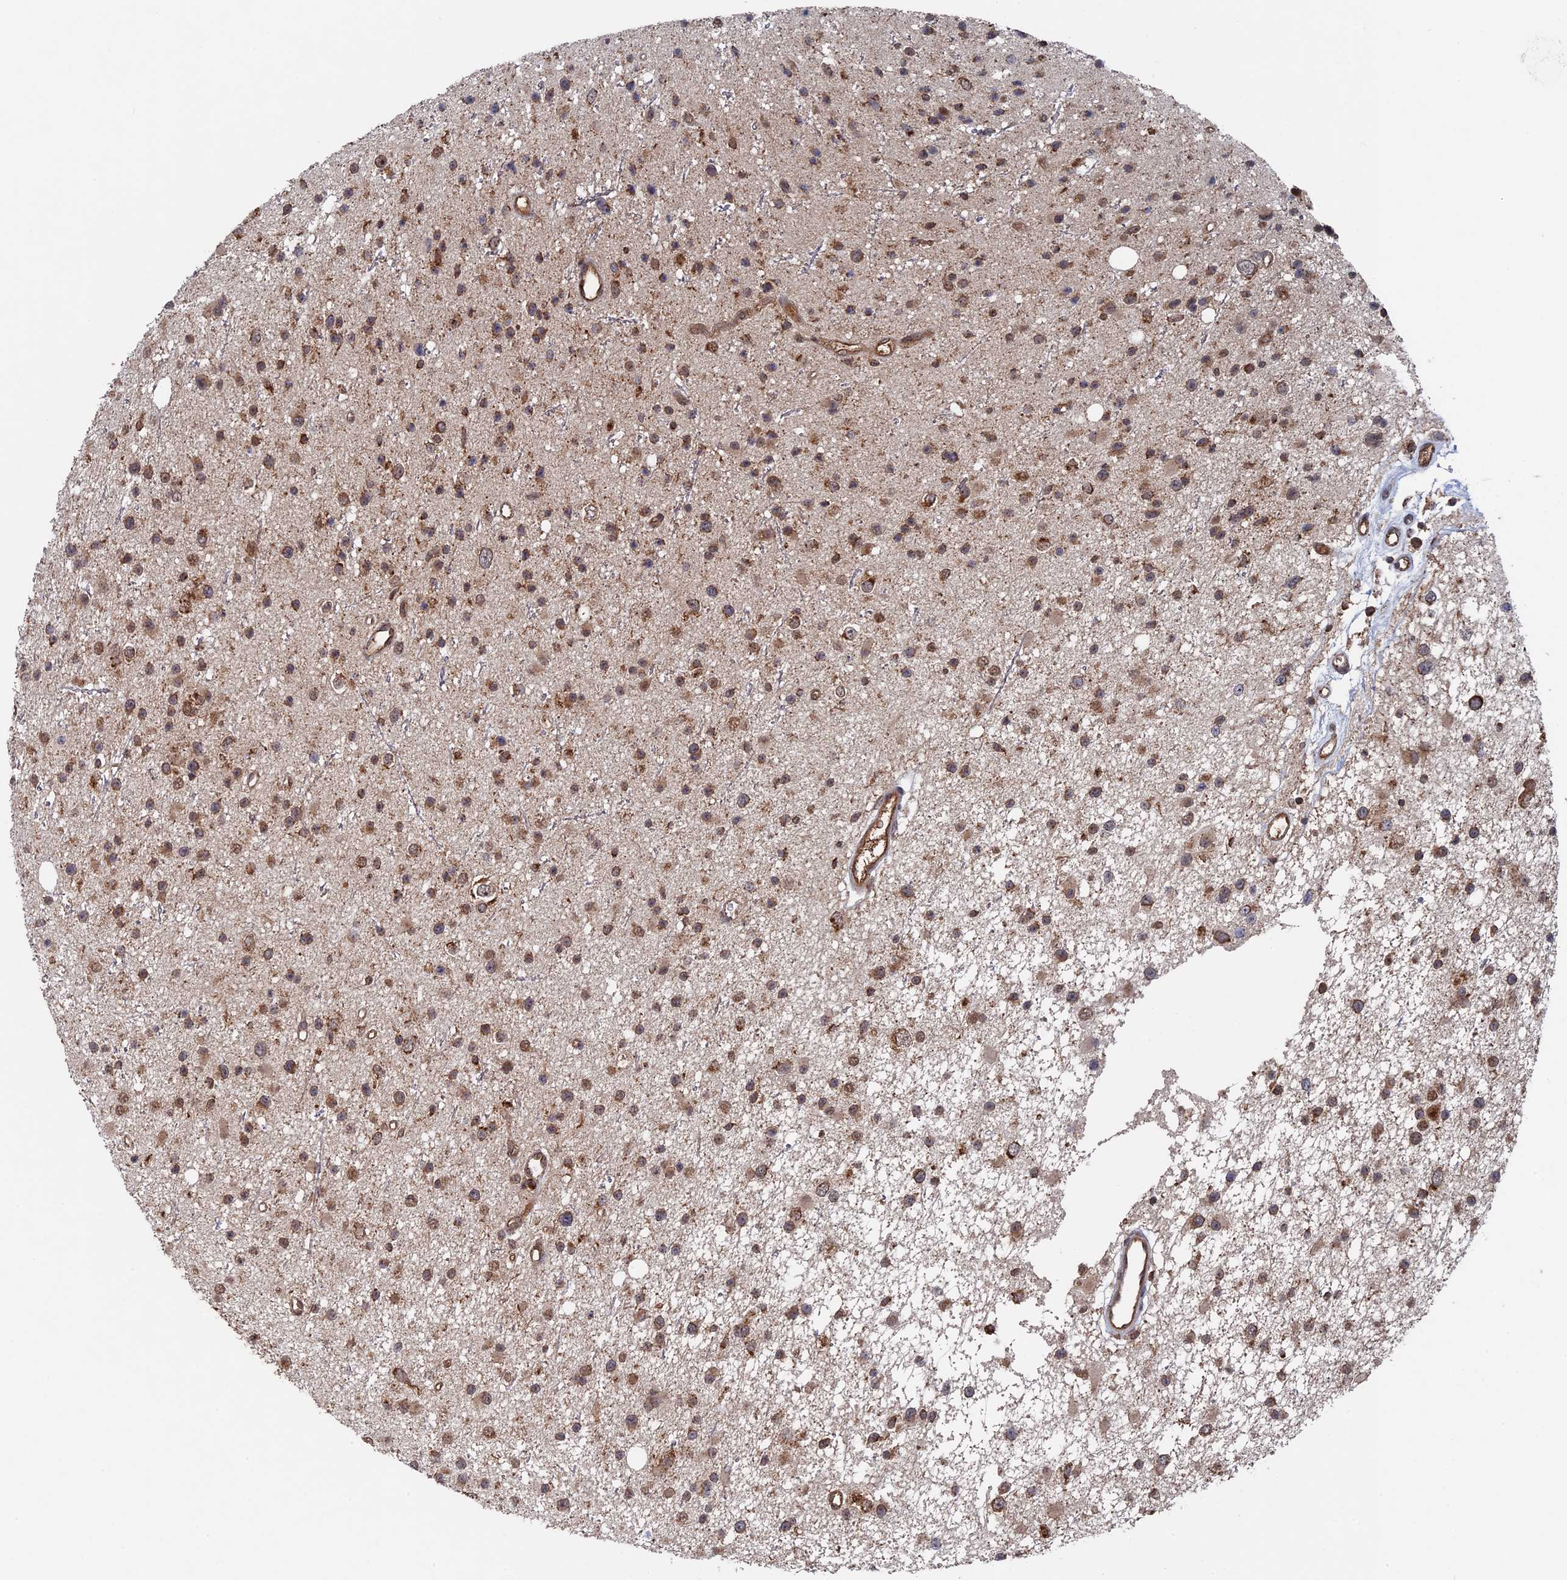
{"staining": {"intensity": "moderate", "quantity": ">75%", "location": "cytoplasmic/membranous,nuclear"}, "tissue": "glioma", "cell_type": "Tumor cells", "image_type": "cancer", "snomed": [{"axis": "morphology", "description": "Glioma, malignant, Low grade"}, {"axis": "topography", "description": "Cerebral cortex"}], "caption": "This photomicrograph shows glioma stained with immunohistochemistry (IHC) to label a protein in brown. The cytoplasmic/membranous and nuclear of tumor cells show moderate positivity for the protein. Nuclei are counter-stained blue.", "gene": "RAB15", "patient": {"sex": "female", "age": 39}}